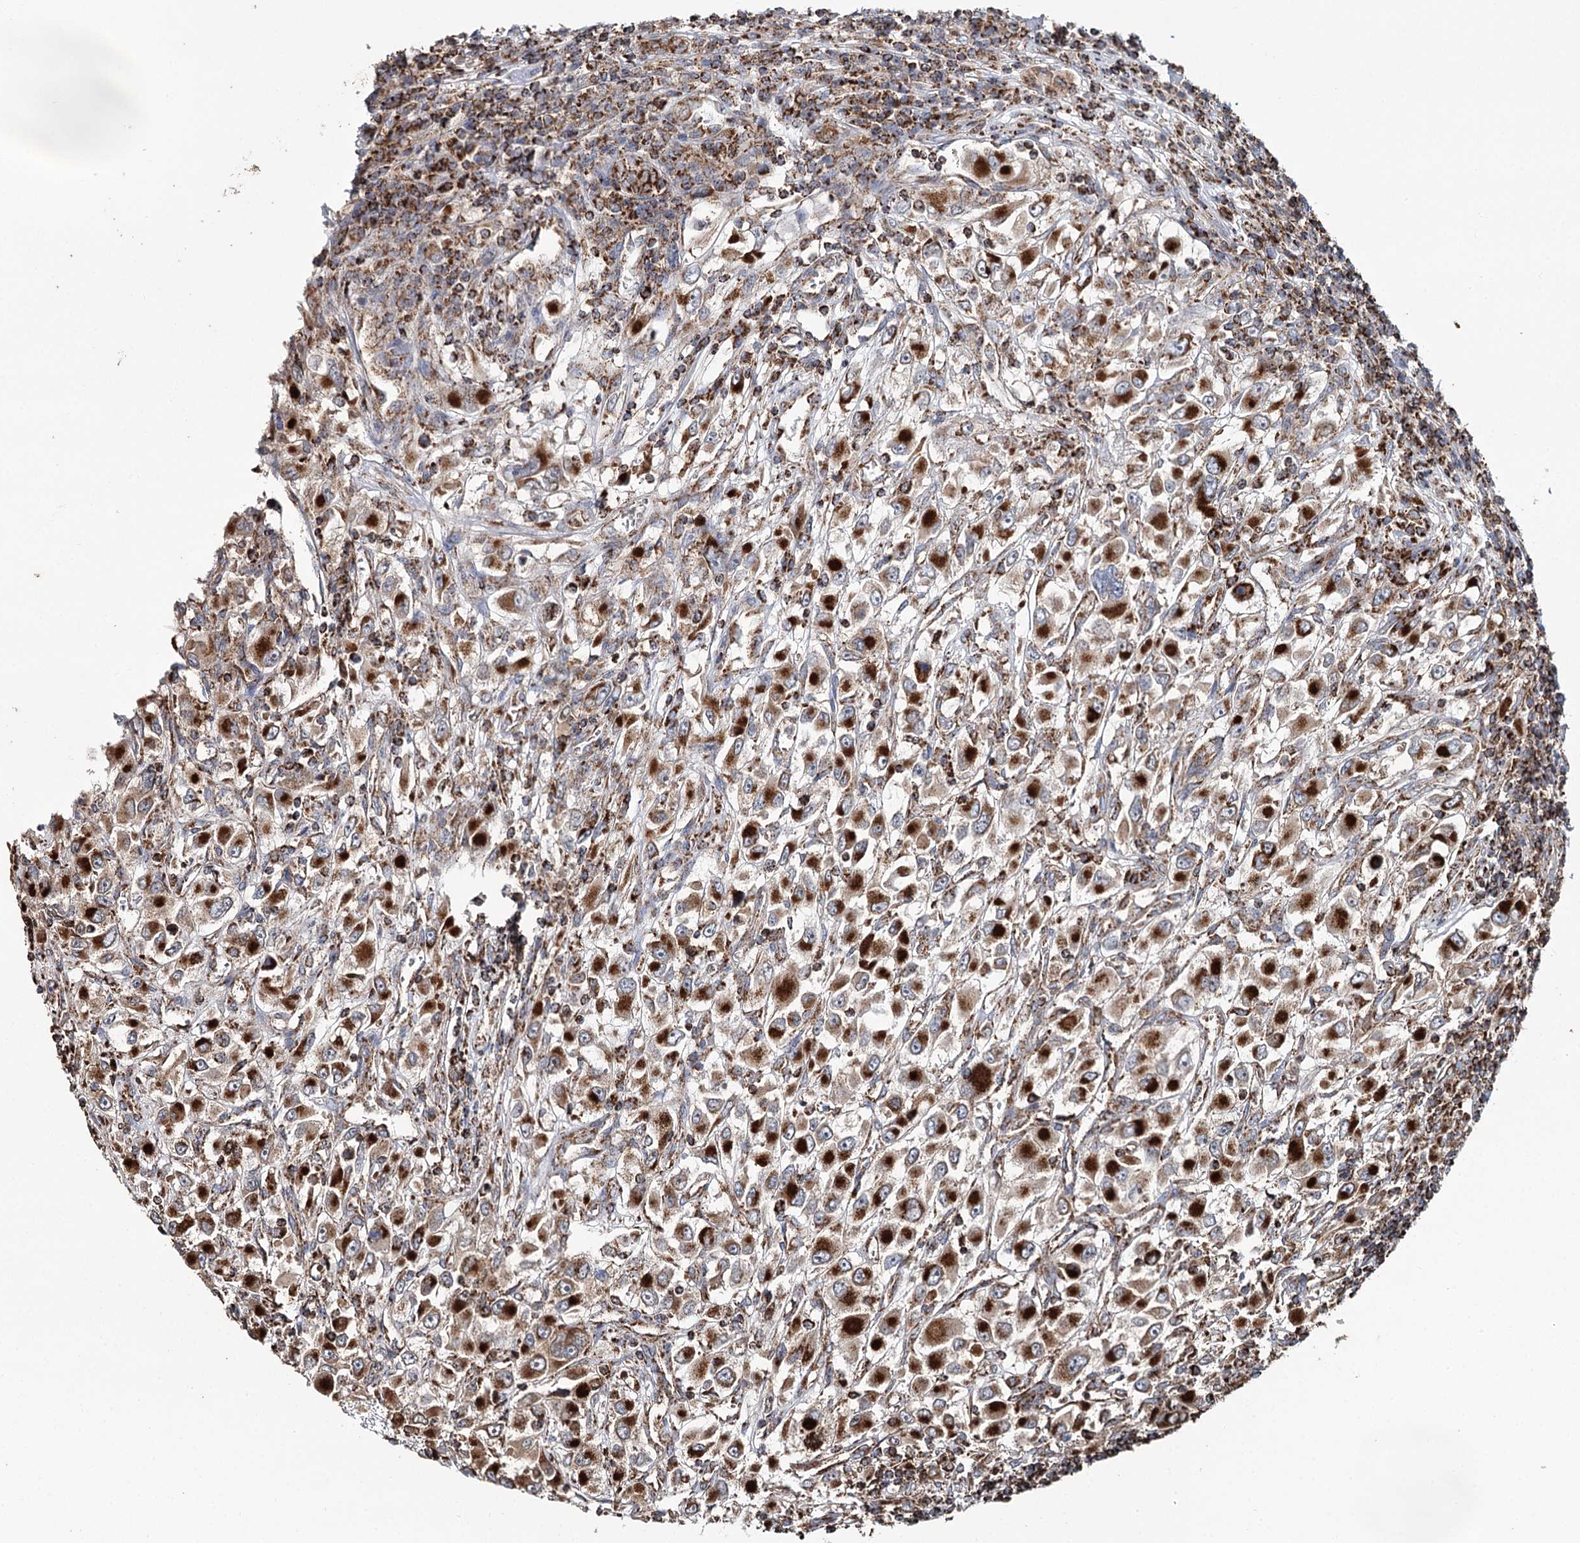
{"staining": {"intensity": "strong", "quantity": ">75%", "location": "cytoplasmic/membranous"}, "tissue": "renal cancer", "cell_type": "Tumor cells", "image_type": "cancer", "snomed": [{"axis": "morphology", "description": "Adenocarcinoma, NOS"}, {"axis": "topography", "description": "Kidney"}], "caption": "Protein staining exhibits strong cytoplasmic/membranous expression in approximately >75% of tumor cells in renal adenocarcinoma.", "gene": "APH1A", "patient": {"sex": "female", "age": 52}}